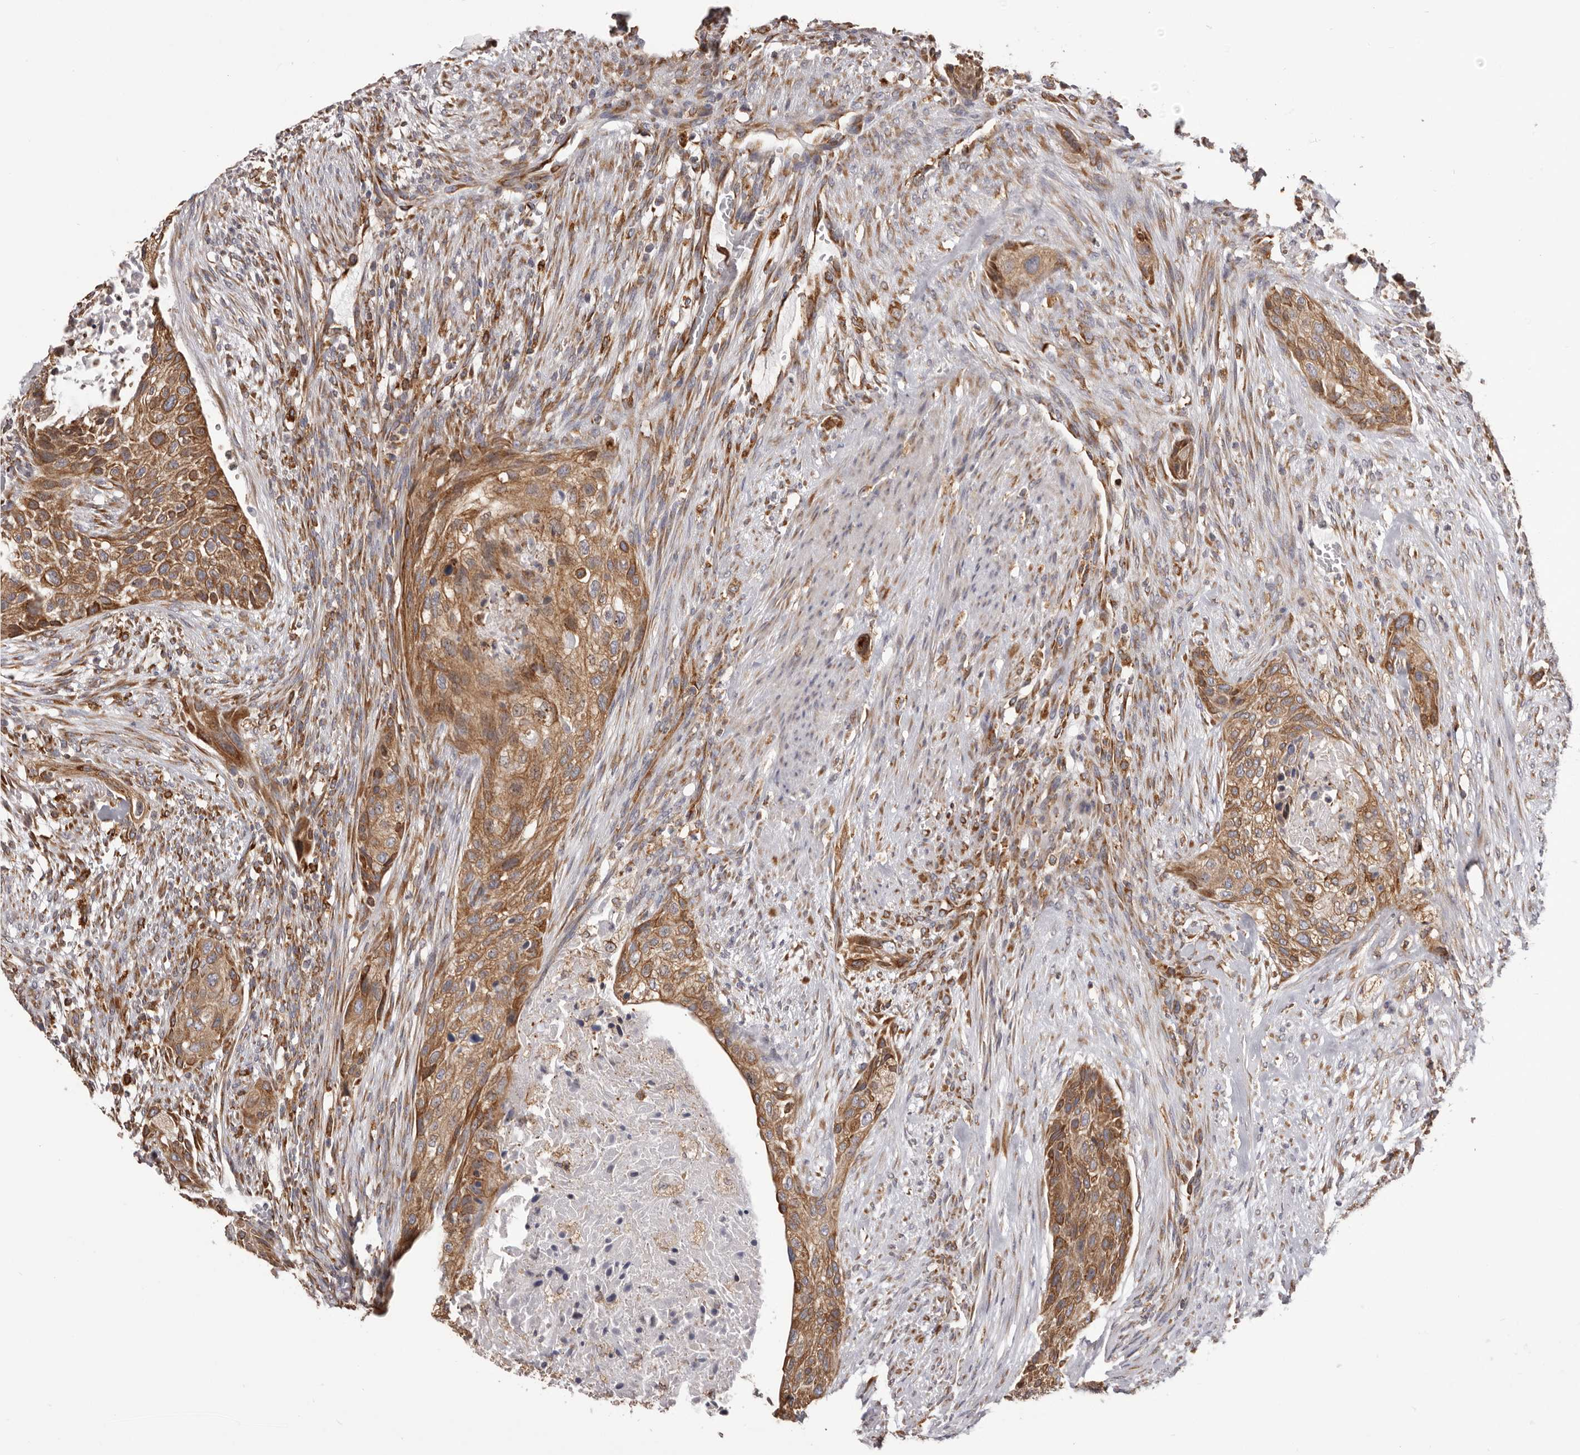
{"staining": {"intensity": "moderate", "quantity": ">75%", "location": "cytoplasmic/membranous"}, "tissue": "urothelial cancer", "cell_type": "Tumor cells", "image_type": "cancer", "snomed": [{"axis": "morphology", "description": "Urothelial carcinoma, High grade"}, {"axis": "topography", "description": "Urinary bladder"}], "caption": "Urothelial cancer stained for a protein exhibits moderate cytoplasmic/membranous positivity in tumor cells. Nuclei are stained in blue.", "gene": "QRSL1", "patient": {"sex": "male", "age": 35}}